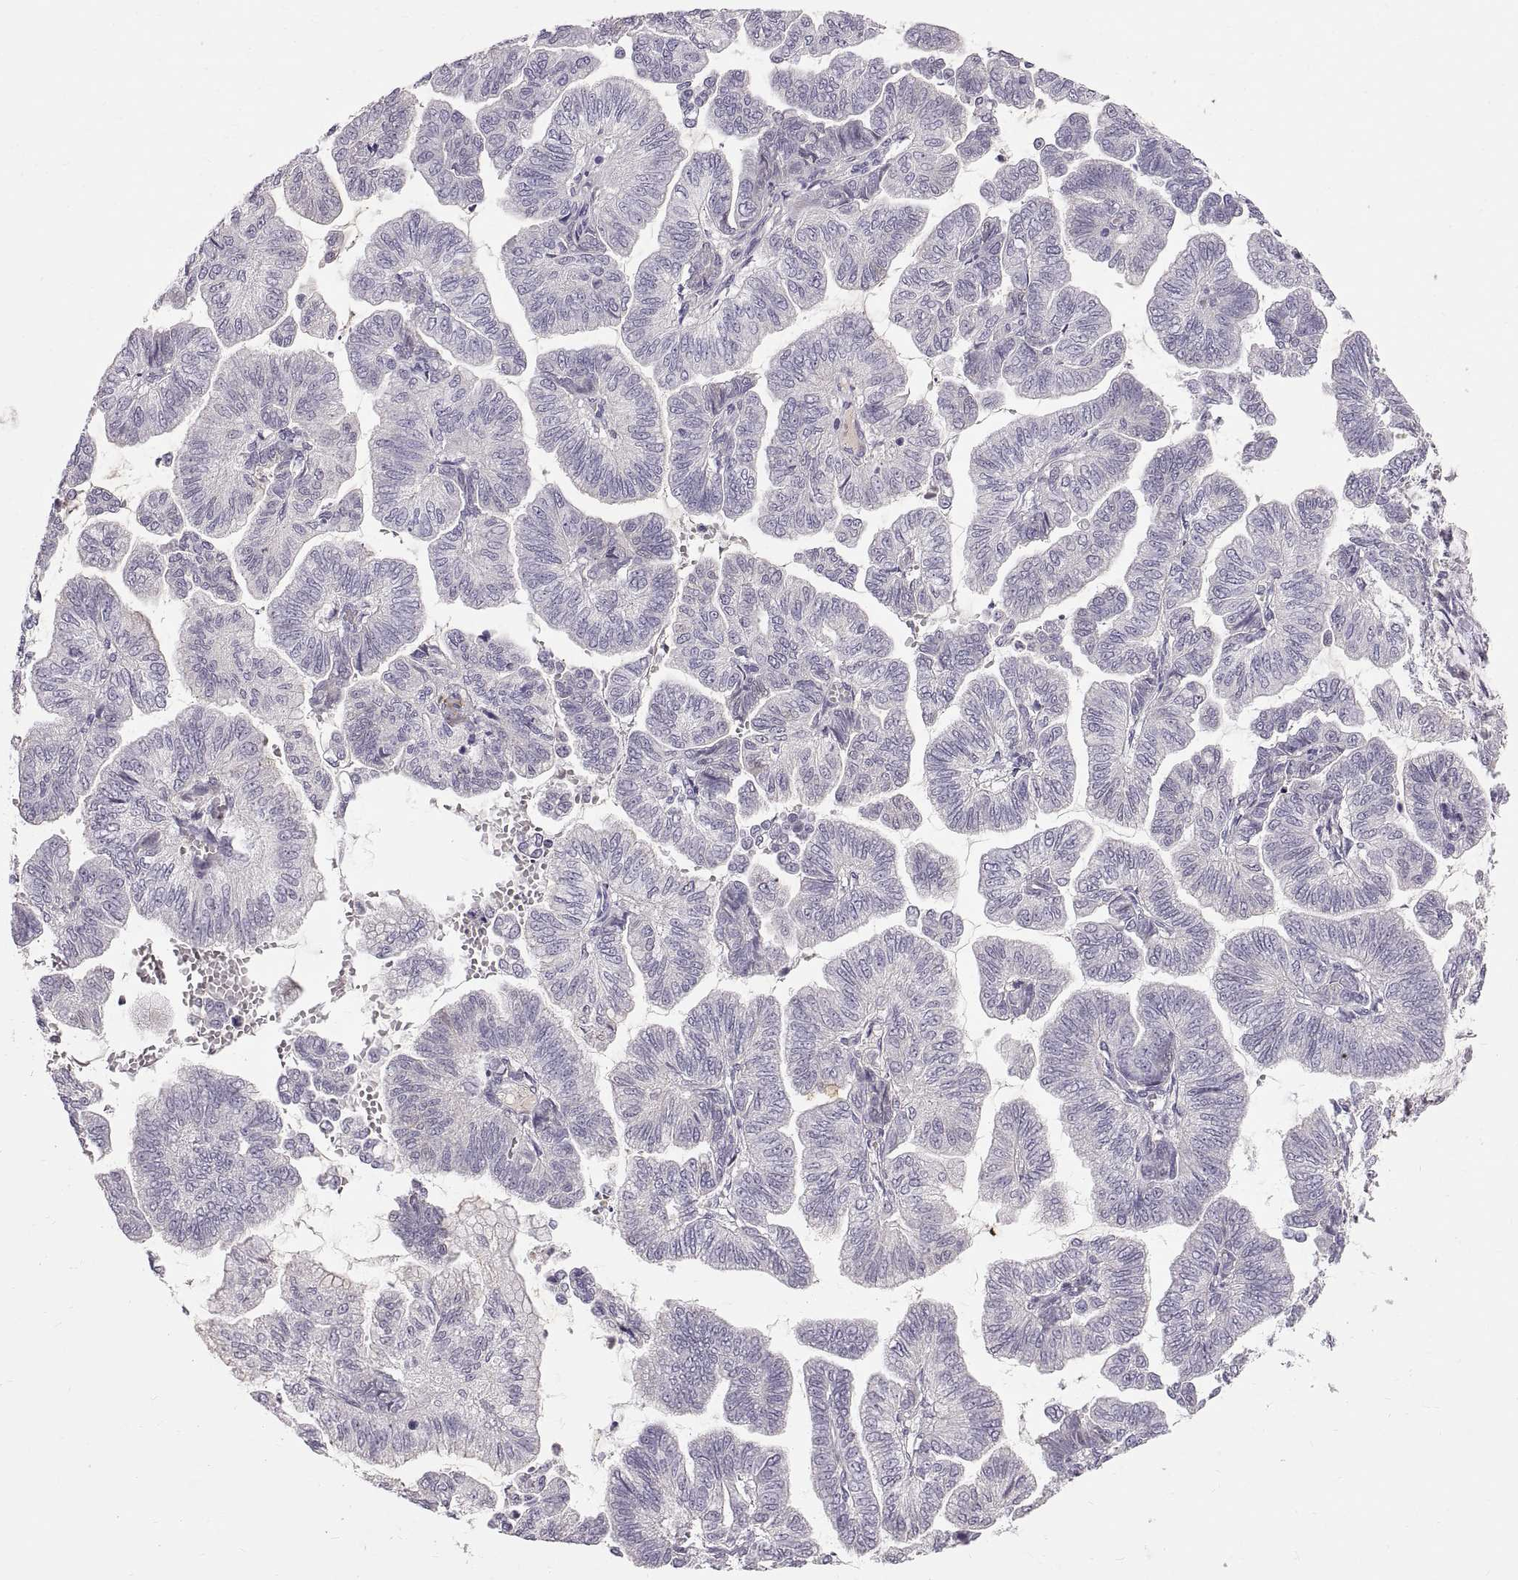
{"staining": {"intensity": "negative", "quantity": "none", "location": "none"}, "tissue": "stomach cancer", "cell_type": "Tumor cells", "image_type": "cancer", "snomed": [{"axis": "morphology", "description": "Adenocarcinoma, NOS"}, {"axis": "topography", "description": "Stomach"}], "caption": "Tumor cells show no significant positivity in stomach cancer. (Brightfield microscopy of DAB immunohistochemistry at high magnification).", "gene": "WFDC8", "patient": {"sex": "male", "age": 83}}